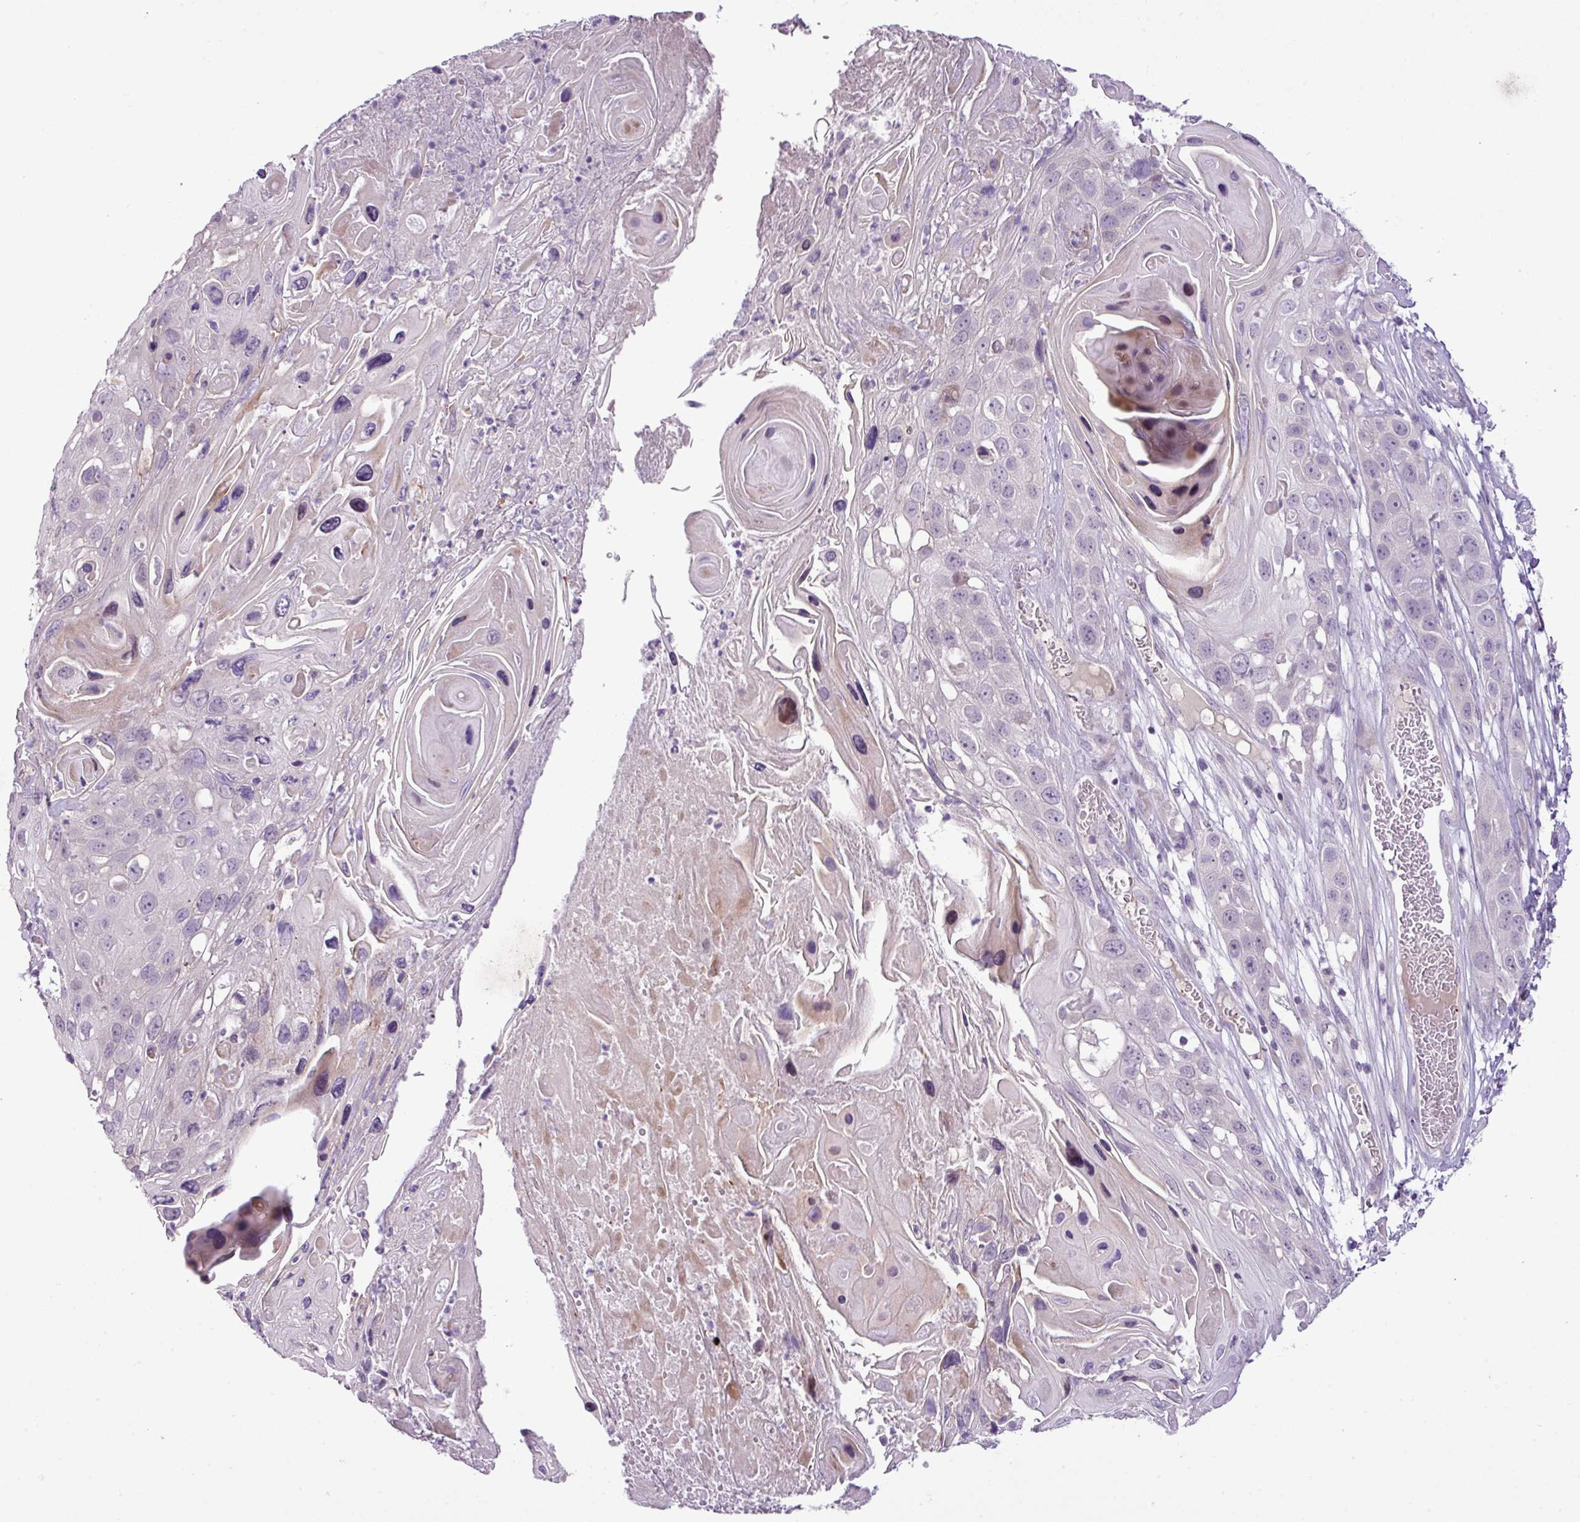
{"staining": {"intensity": "weak", "quantity": "<25%", "location": "nuclear"}, "tissue": "skin cancer", "cell_type": "Tumor cells", "image_type": "cancer", "snomed": [{"axis": "morphology", "description": "Squamous cell carcinoma, NOS"}, {"axis": "topography", "description": "Skin"}], "caption": "Histopathology image shows no significant protein positivity in tumor cells of skin squamous cell carcinoma. Nuclei are stained in blue.", "gene": "DNAJB13", "patient": {"sex": "male", "age": 55}}